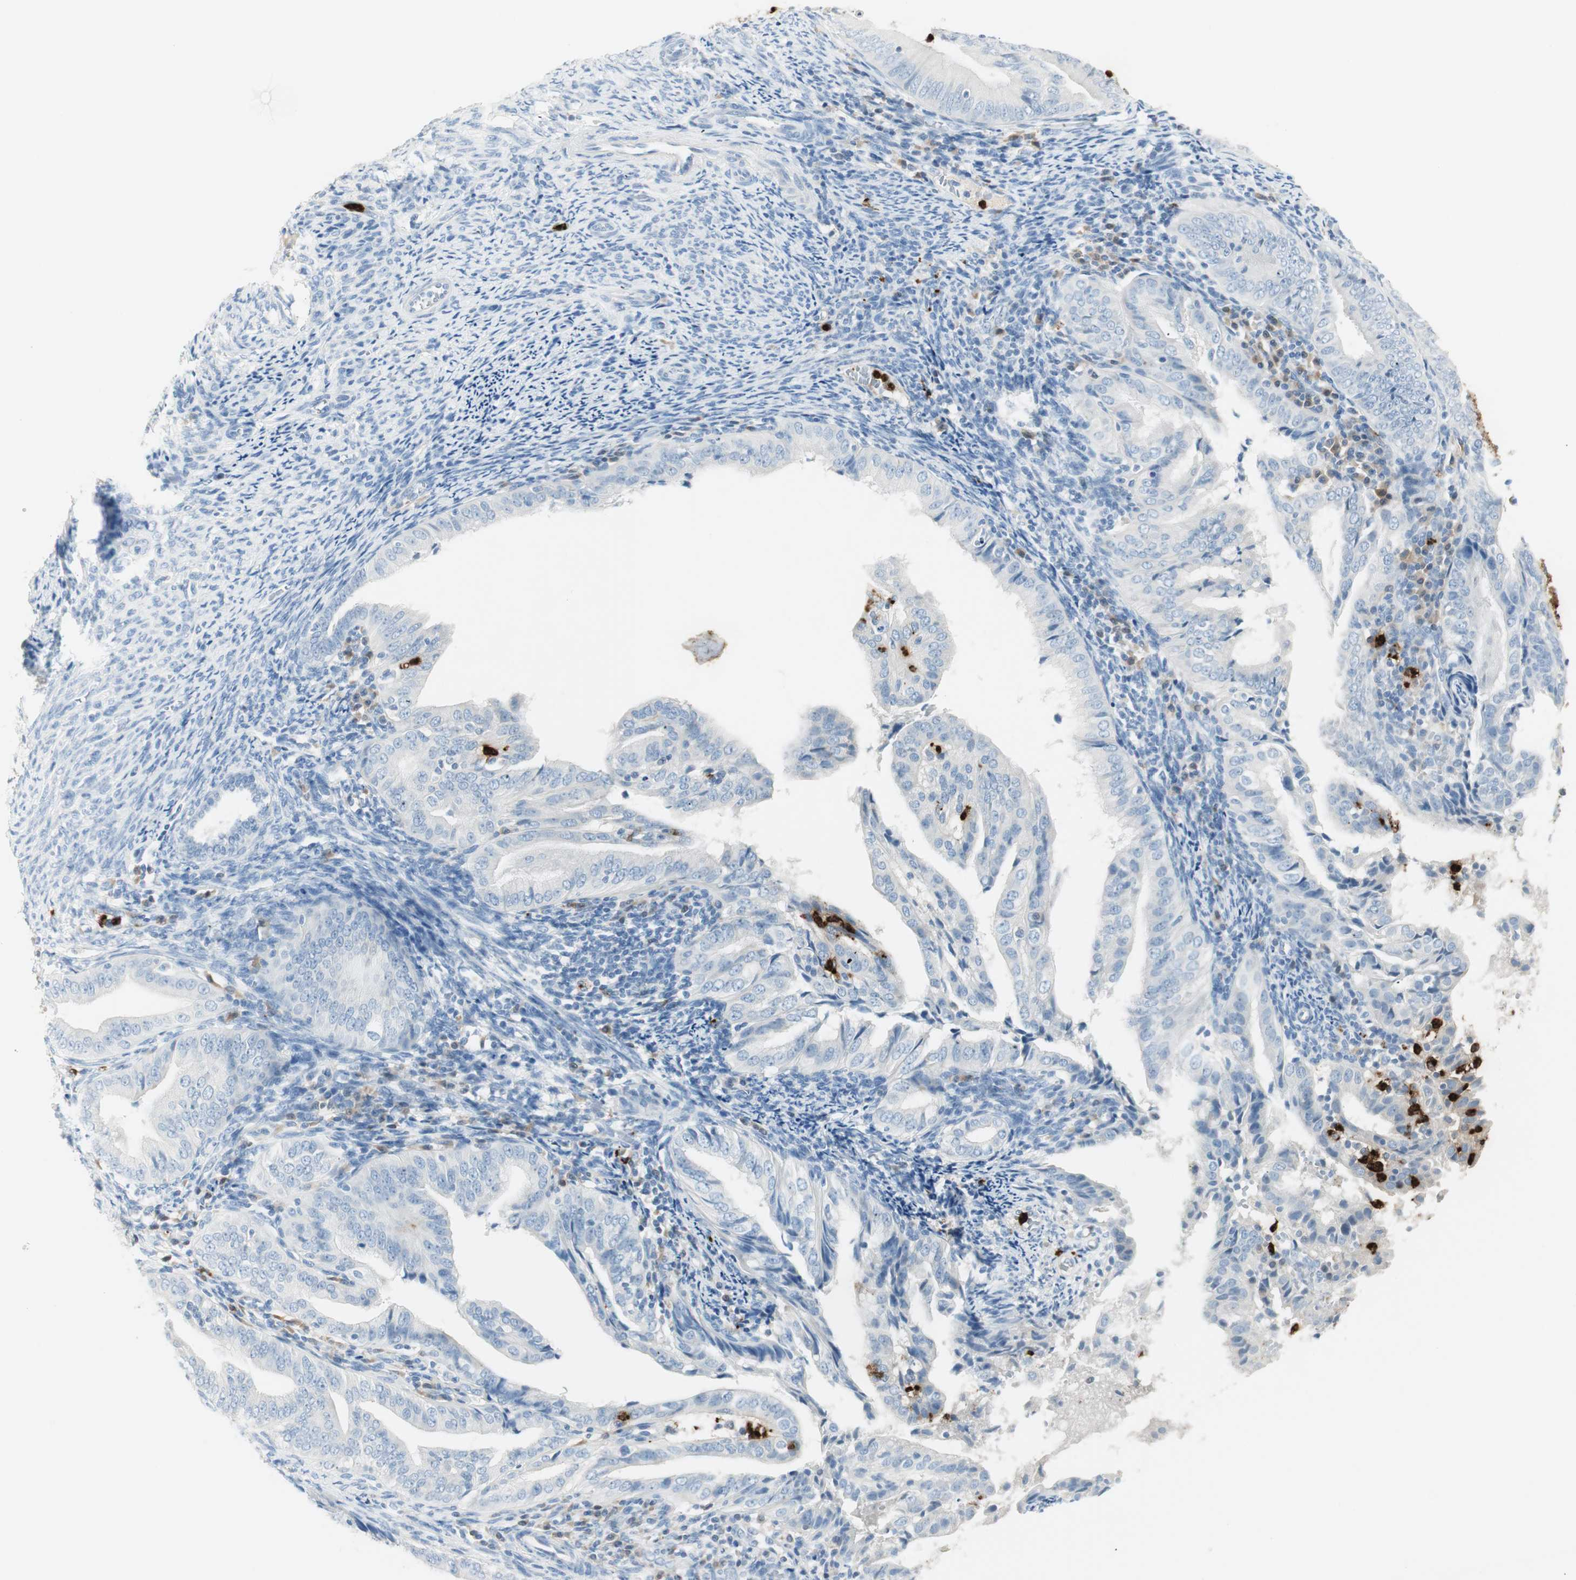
{"staining": {"intensity": "negative", "quantity": "none", "location": "none"}, "tissue": "endometrial cancer", "cell_type": "Tumor cells", "image_type": "cancer", "snomed": [{"axis": "morphology", "description": "Adenocarcinoma, NOS"}, {"axis": "topography", "description": "Endometrium"}], "caption": "High power microscopy image of an IHC micrograph of endometrial cancer, revealing no significant expression in tumor cells.", "gene": "PRTN3", "patient": {"sex": "female", "age": 58}}